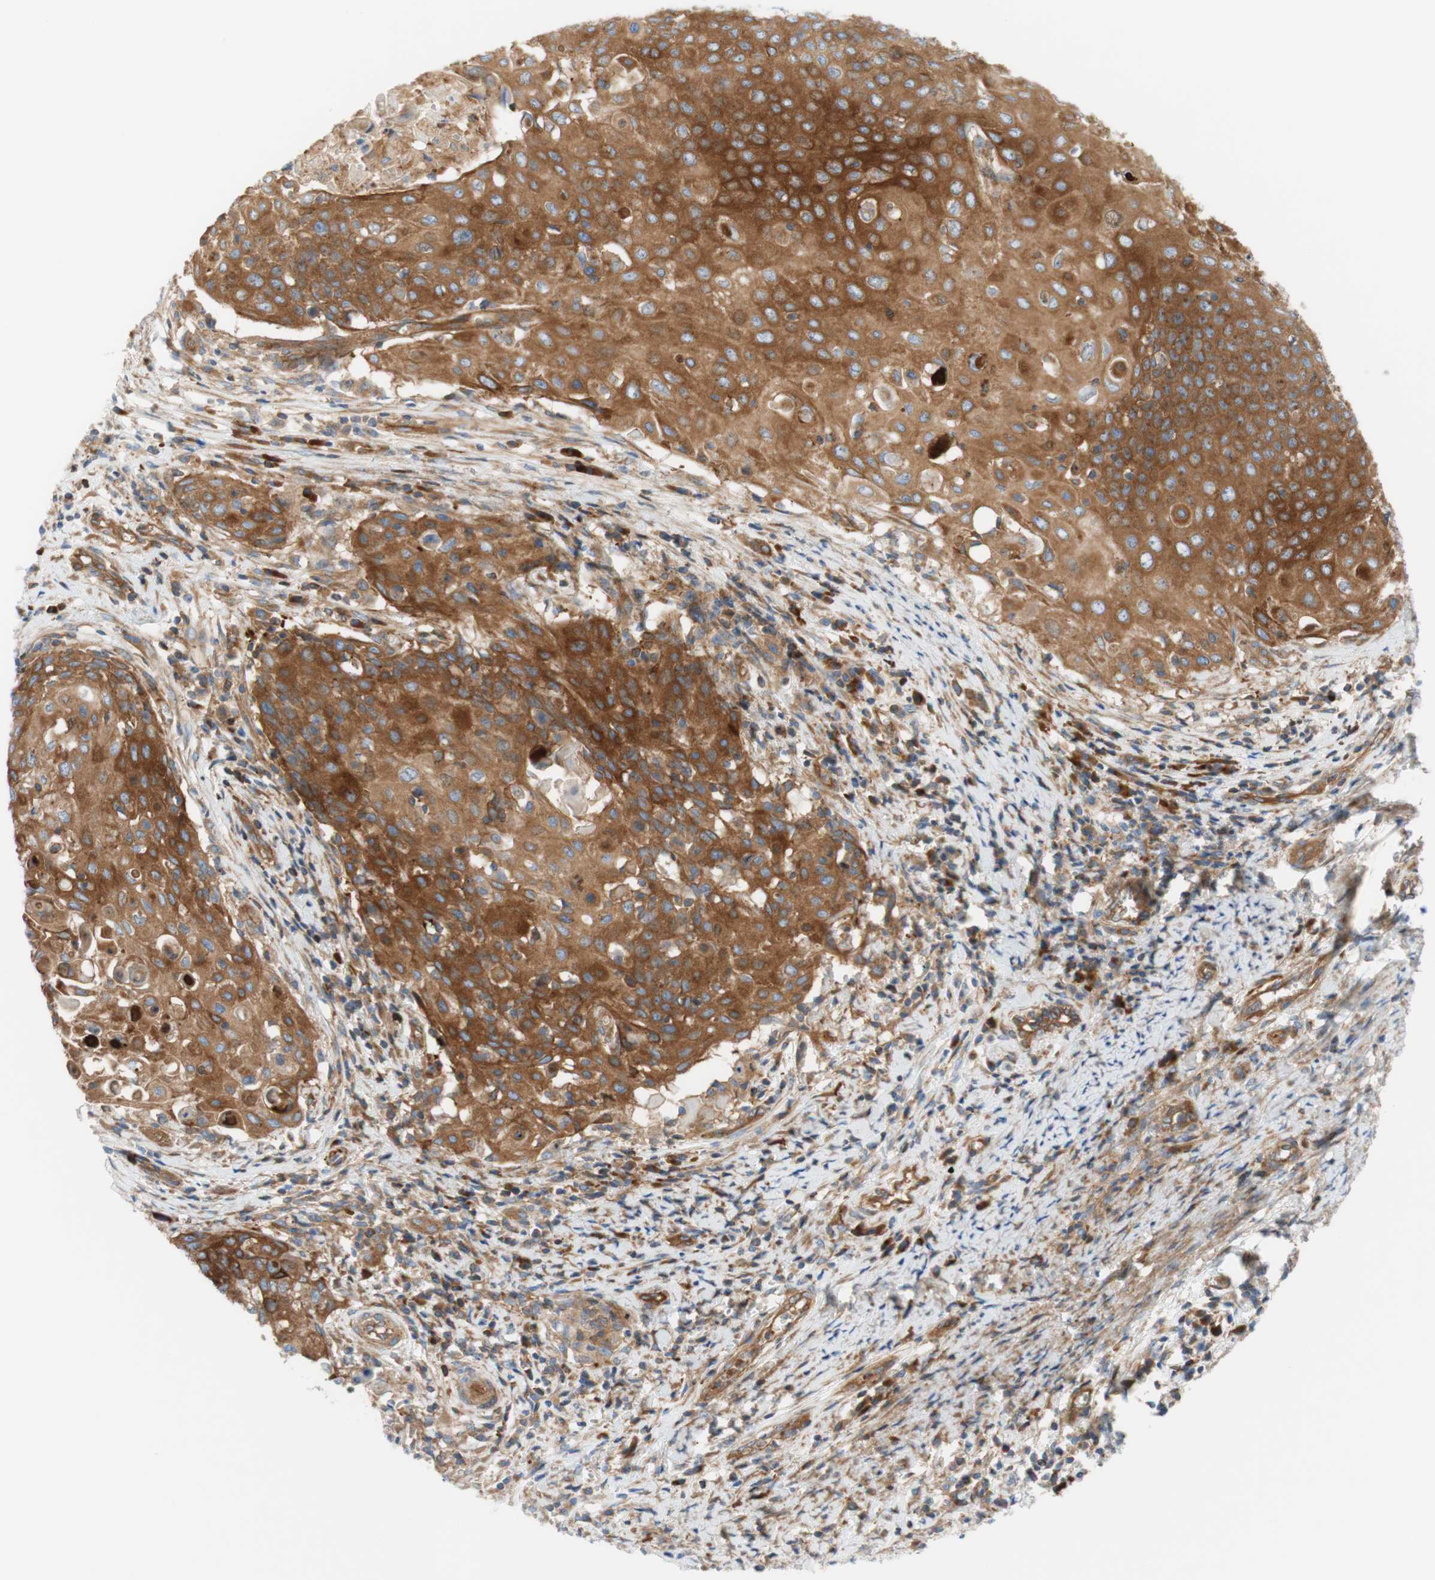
{"staining": {"intensity": "moderate", "quantity": ">75%", "location": "cytoplasmic/membranous"}, "tissue": "cervical cancer", "cell_type": "Tumor cells", "image_type": "cancer", "snomed": [{"axis": "morphology", "description": "Squamous cell carcinoma, NOS"}, {"axis": "topography", "description": "Cervix"}], "caption": "IHC (DAB) staining of cervical squamous cell carcinoma displays moderate cytoplasmic/membranous protein expression in about >75% of tumor cells.", "gene": "STOM", "patient": {"sex": "female", "age": 39}}